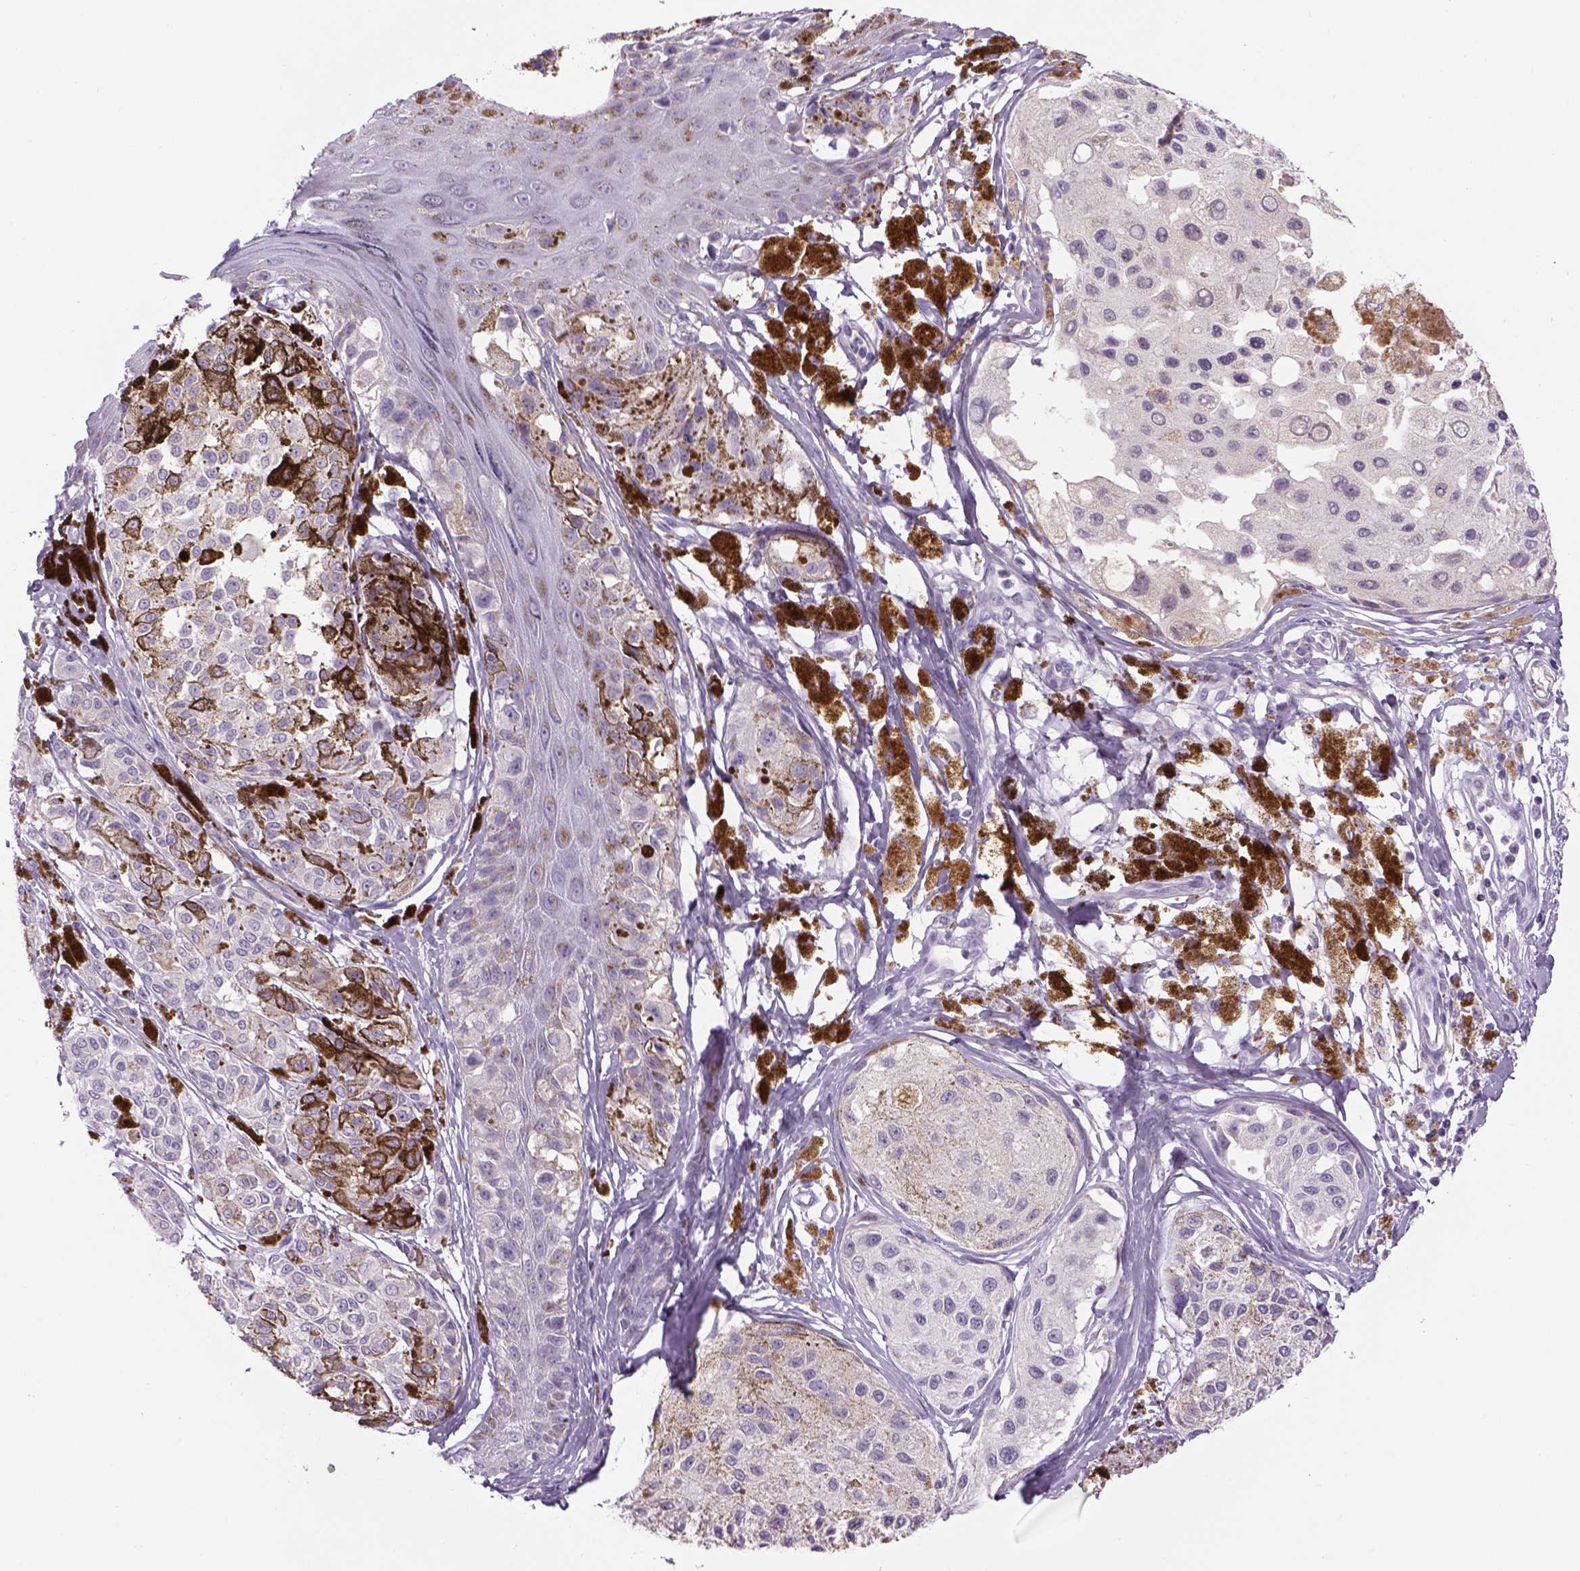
{"staining": {"intensity": "negative", "quantity": "none", "location": "none"}, "tissue": "melanoma", "cell_type": "Tumor cells", "image_type": "cancer", "snomed": [{"axis": "morphology", "description": "Malignant melanoma, NOS"}, {"axis": "topography", "description": "Skin"}], "caption": "This is an immunohistochemistry (IHC) histopathology image of human melanoma. There is no staining in tumor cells.", "gene": "DBH", "patient": {"sex": "female", "age": 38}}